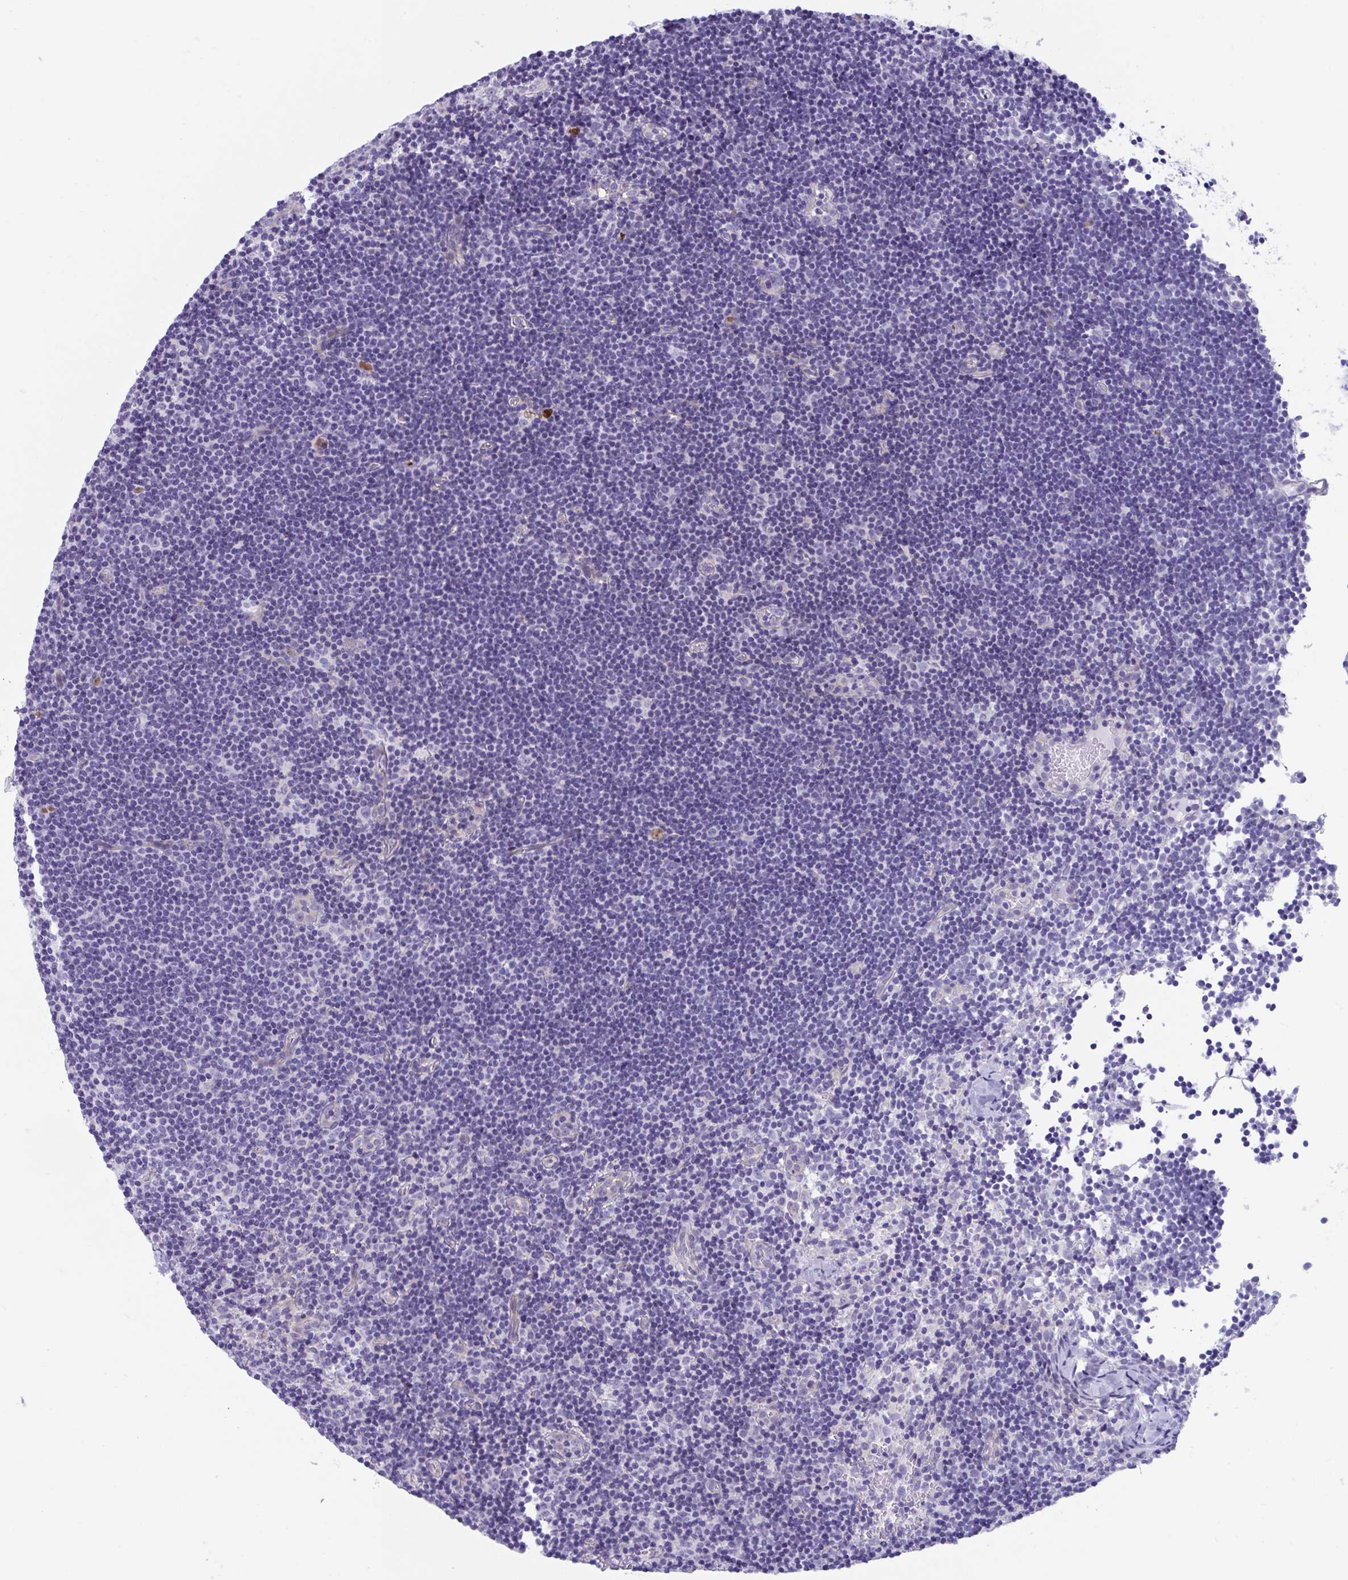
{"staining": {"intensity": "negative", "quantity": "none", "location": "none"}, "tissue": "lymph node", "cell_type": "Germinal center cells", "image_type": "normal", "snomed": [{"axis": "morphology", "description": "Normal tissue, NOS"}, {"axis": "topography", "description": "Lymph node"}], "caption": "Protein analysis of unremarkable lymph node shows no significant expression in germinal center cells. (Stains: DAB IHC with hematoxylin counter stain, Microscopy: brightfield microscopy at high magnification).", "gene": "TTC30A", "patient": {"sex": "female", "age": 45}}